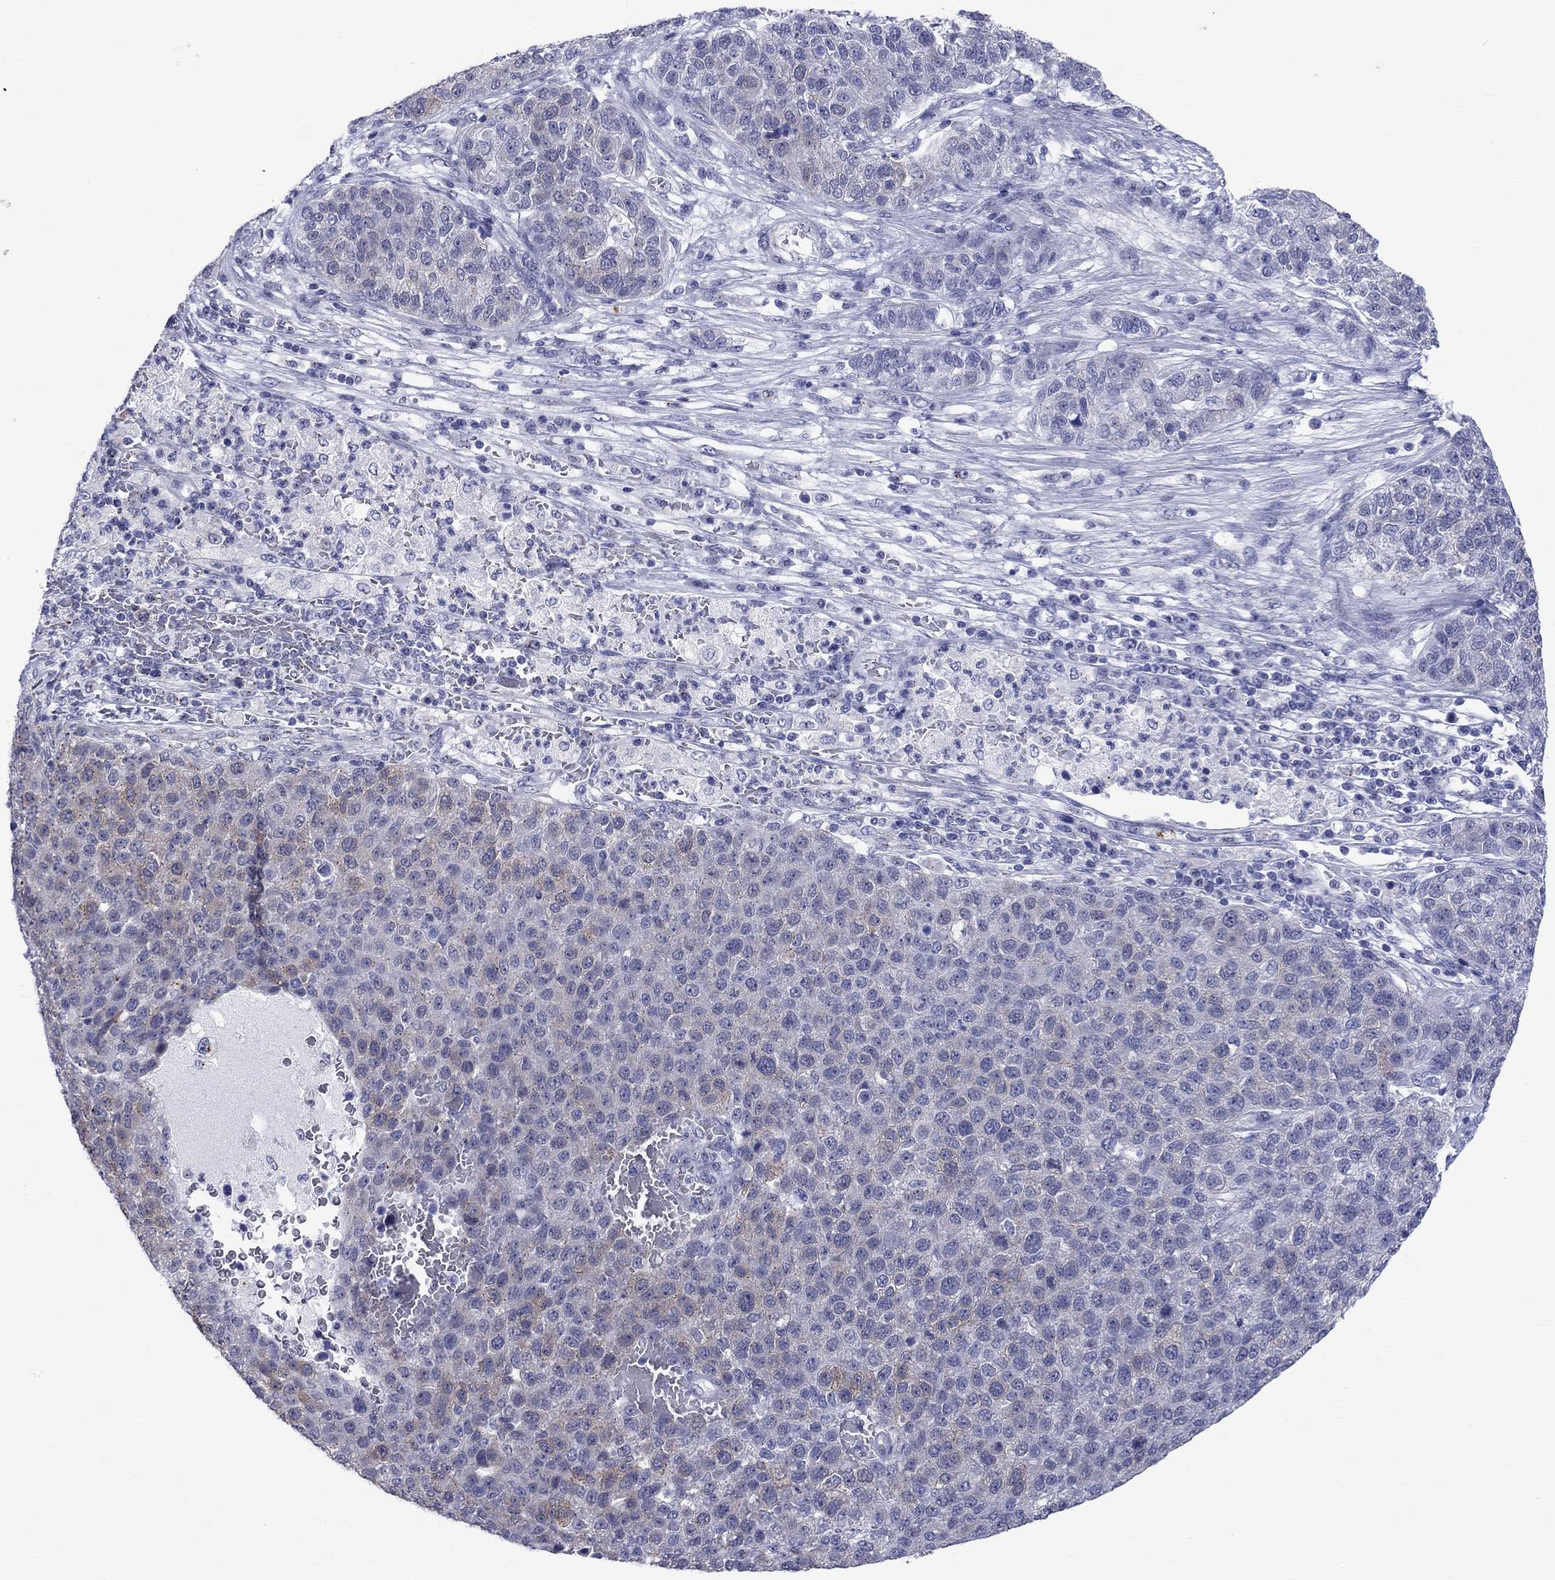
{"staining": {"intensity": "weak", "quantity": "<25%", "location": "cytoplasmic/membranous"}, "tissue": "pancreatic cancer", "cell_type": "Tumor cells", "image_type": "cancer", "snomed": [{"axis": "morphology", "description": "Adenocarcinoma, NOS"}, {"axis": "topography", "description": "Pancreas"}], "caption": "Human pancreatic adenocarcinoma stained for a protein using immunohistochemistry (IHC) reveals no positivity in tumor cells.", "gene": "CEP43", "patient": {"sex": "female", "age": 61}}